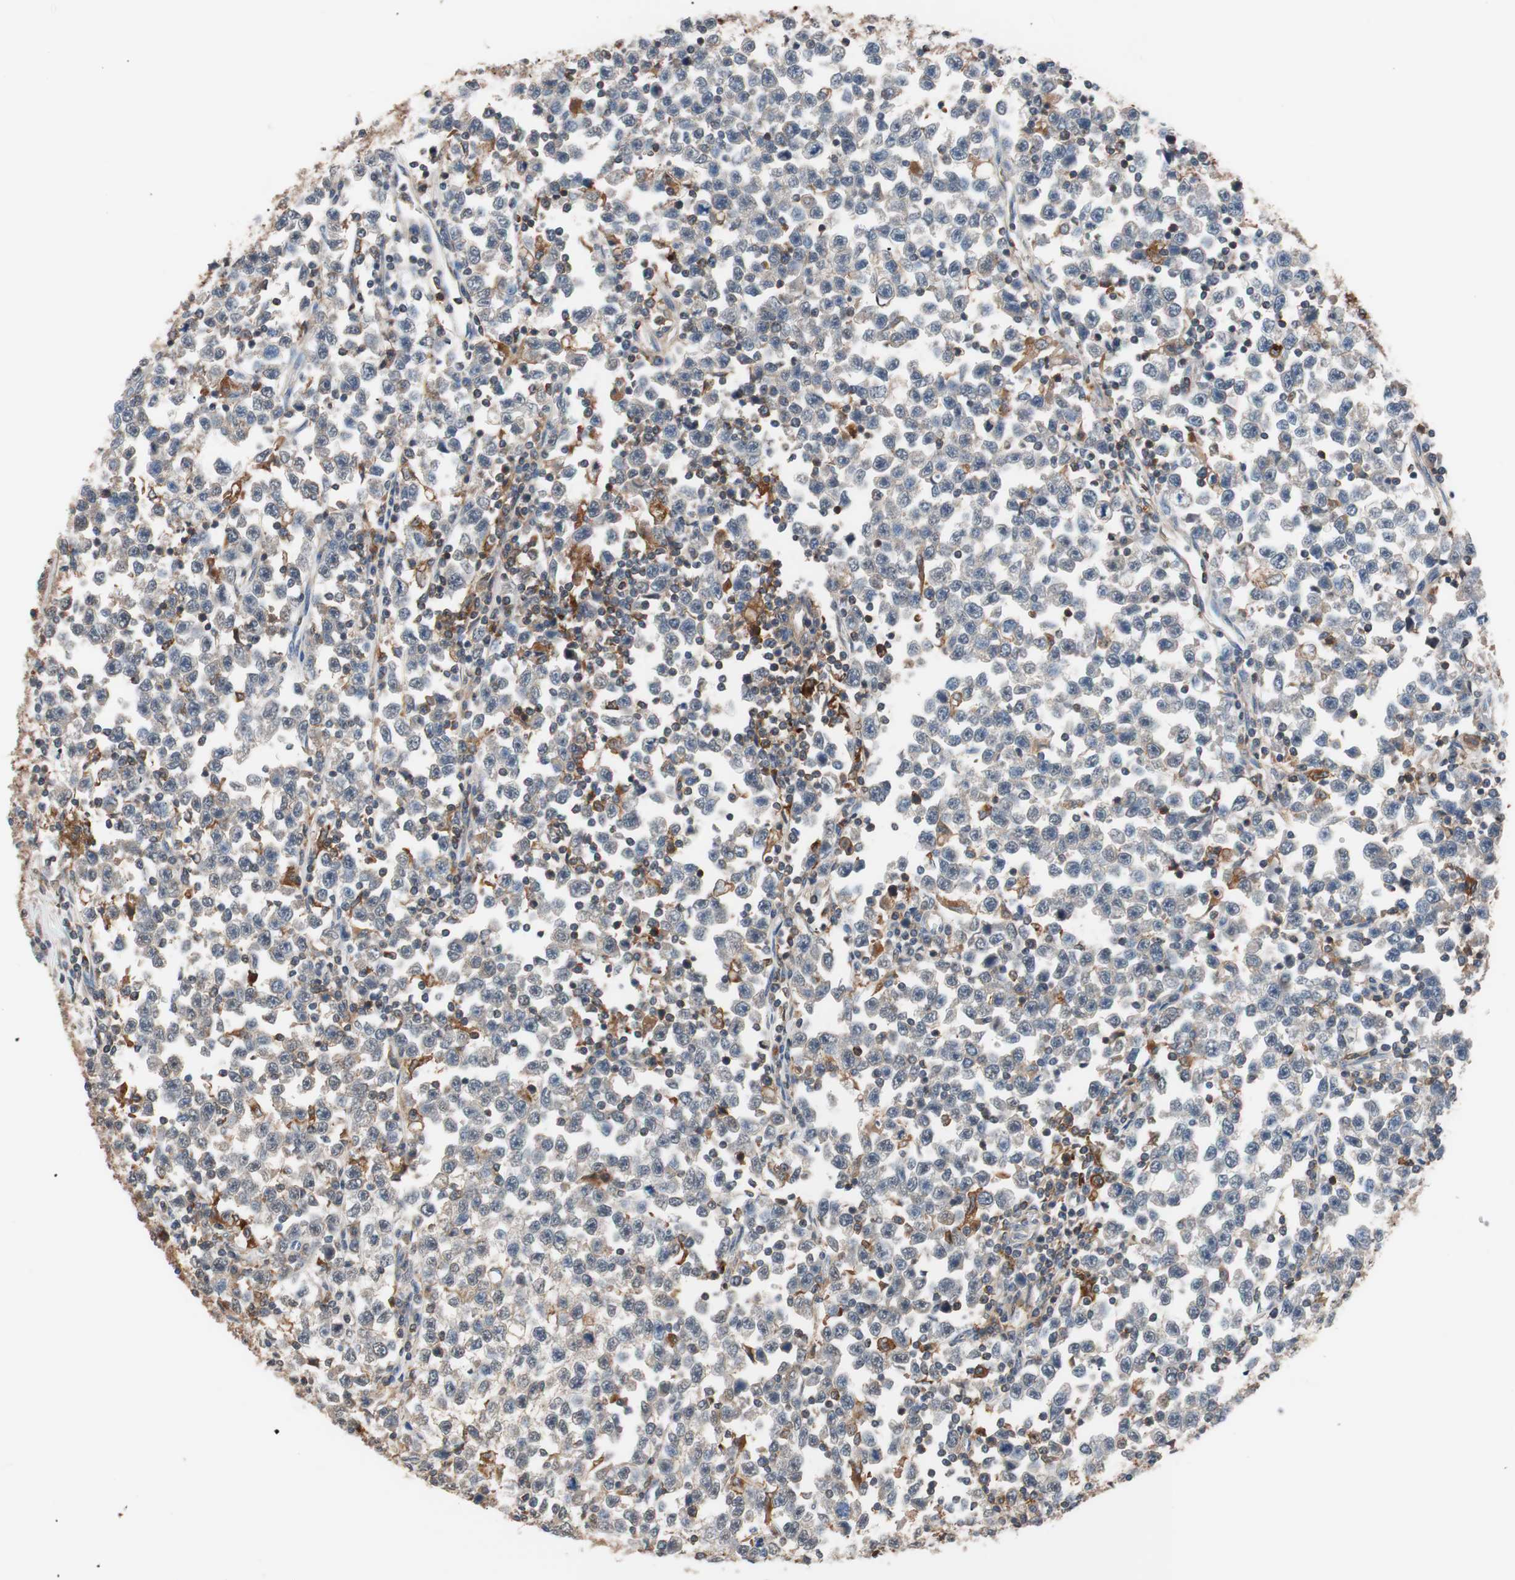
{"staining": {"intensity": "weak", "quantity": "<25%", "location": "cytoplasmic/membranous"}, "tissue": "testis cancer", "cell_type": "Tumor cells", "image_type": "cancer", "snomed": [{"axis": "morphology", "description": "Seminoma, NOS"}, {"axis": "topography", "description": "Testis"}], "caption": "This micrograph is of testis seminoma stained with IHC to label a protein in brown with the nuclei are counter-stained blue. There is no staining in tumor cells. The staining was performed using DAB (3,3'-diaminobenzidine) to visualize the protein expression in brown, while the nuclei were stained in blue with hematoxylin (Magnification: 20x).", "gene": "LITAF", "patient": {"sex": "male", "age": 43}}